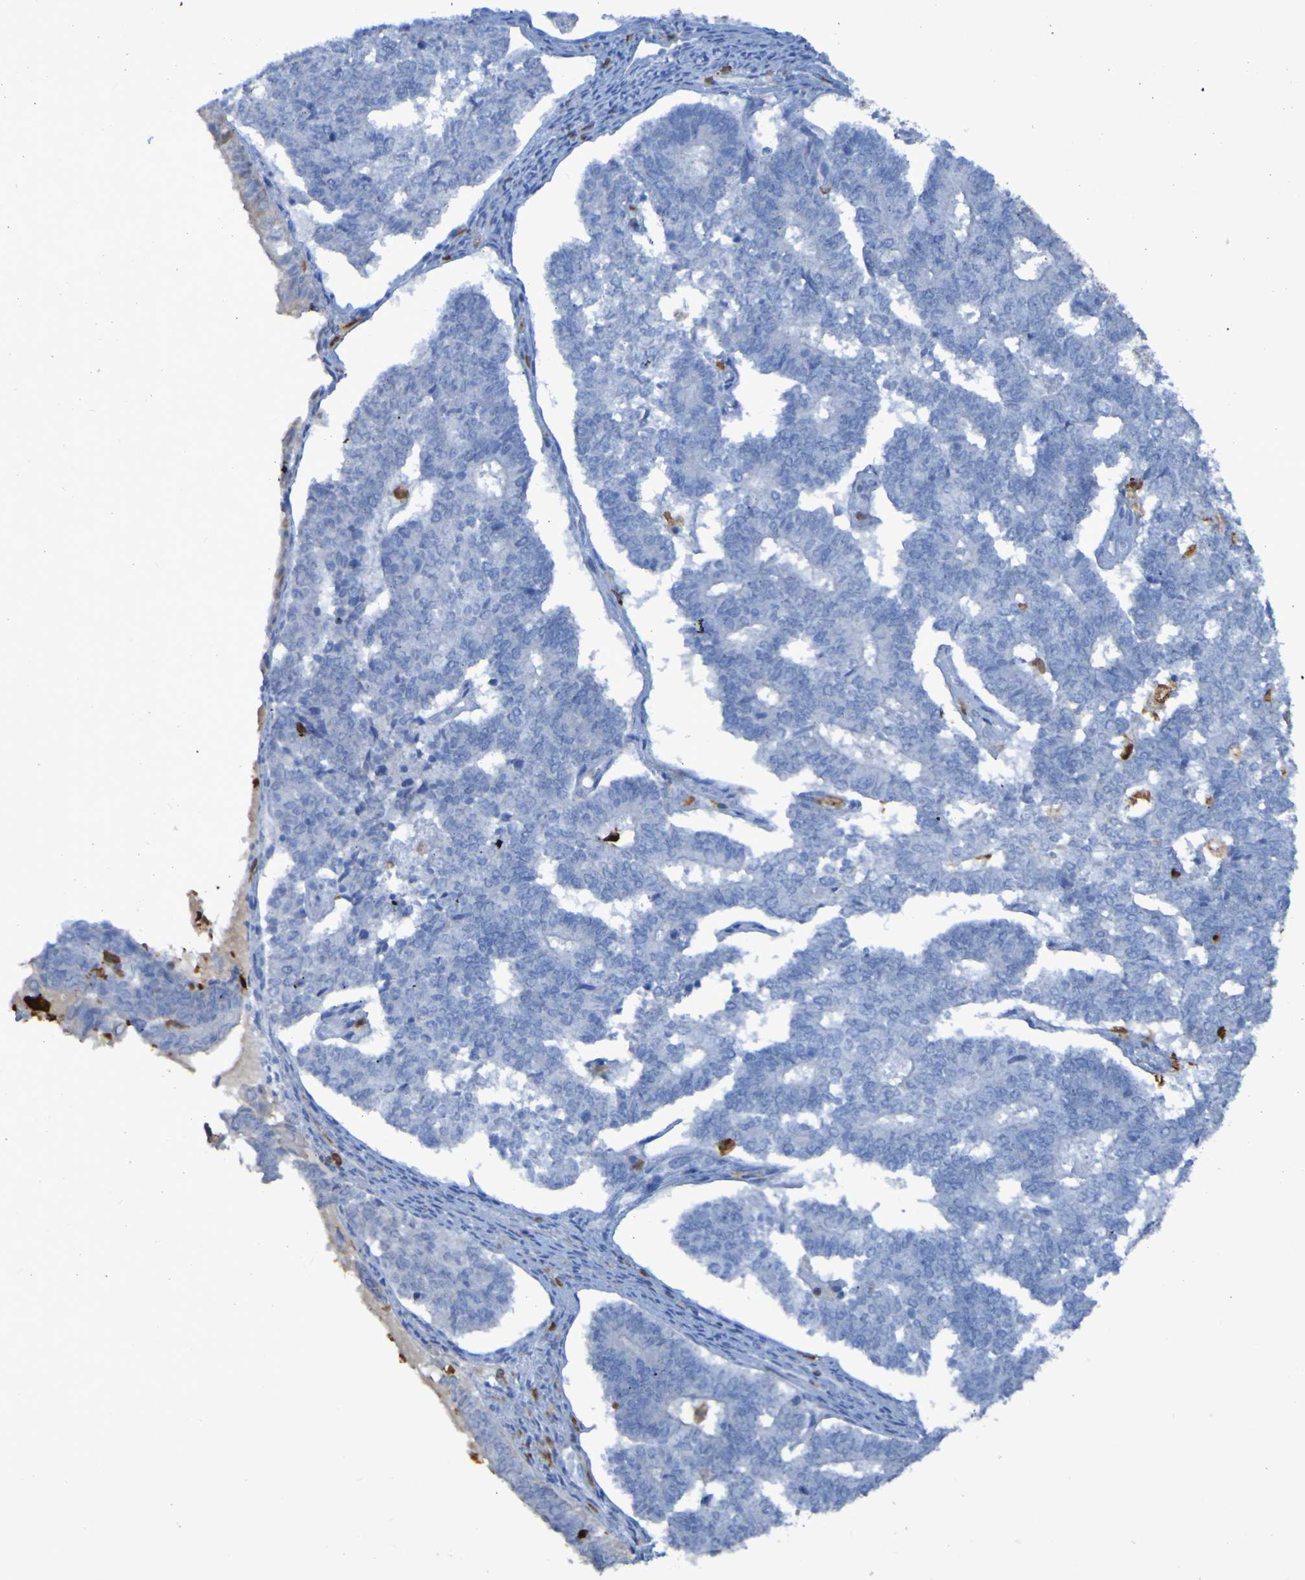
{"staining": {"intensity": "negative", "quantity": "none", "location": "none"}, "tissue": "endometrial cancer", "cell_type": "Tumor cells", "image_type": "cancer", "snomed": [{"axis": "morphology", "description": "Adenocarcinoma, NOS"}, {"axis": "topography", "description": "Endometrium"}], "caption": "Immunohistochemical staining of human adenocarcinoma (endometrial) shows no significant positivity in tumor cells.", "gene": "MPPE1", "patient": {"sex": "female", "age": 70}}